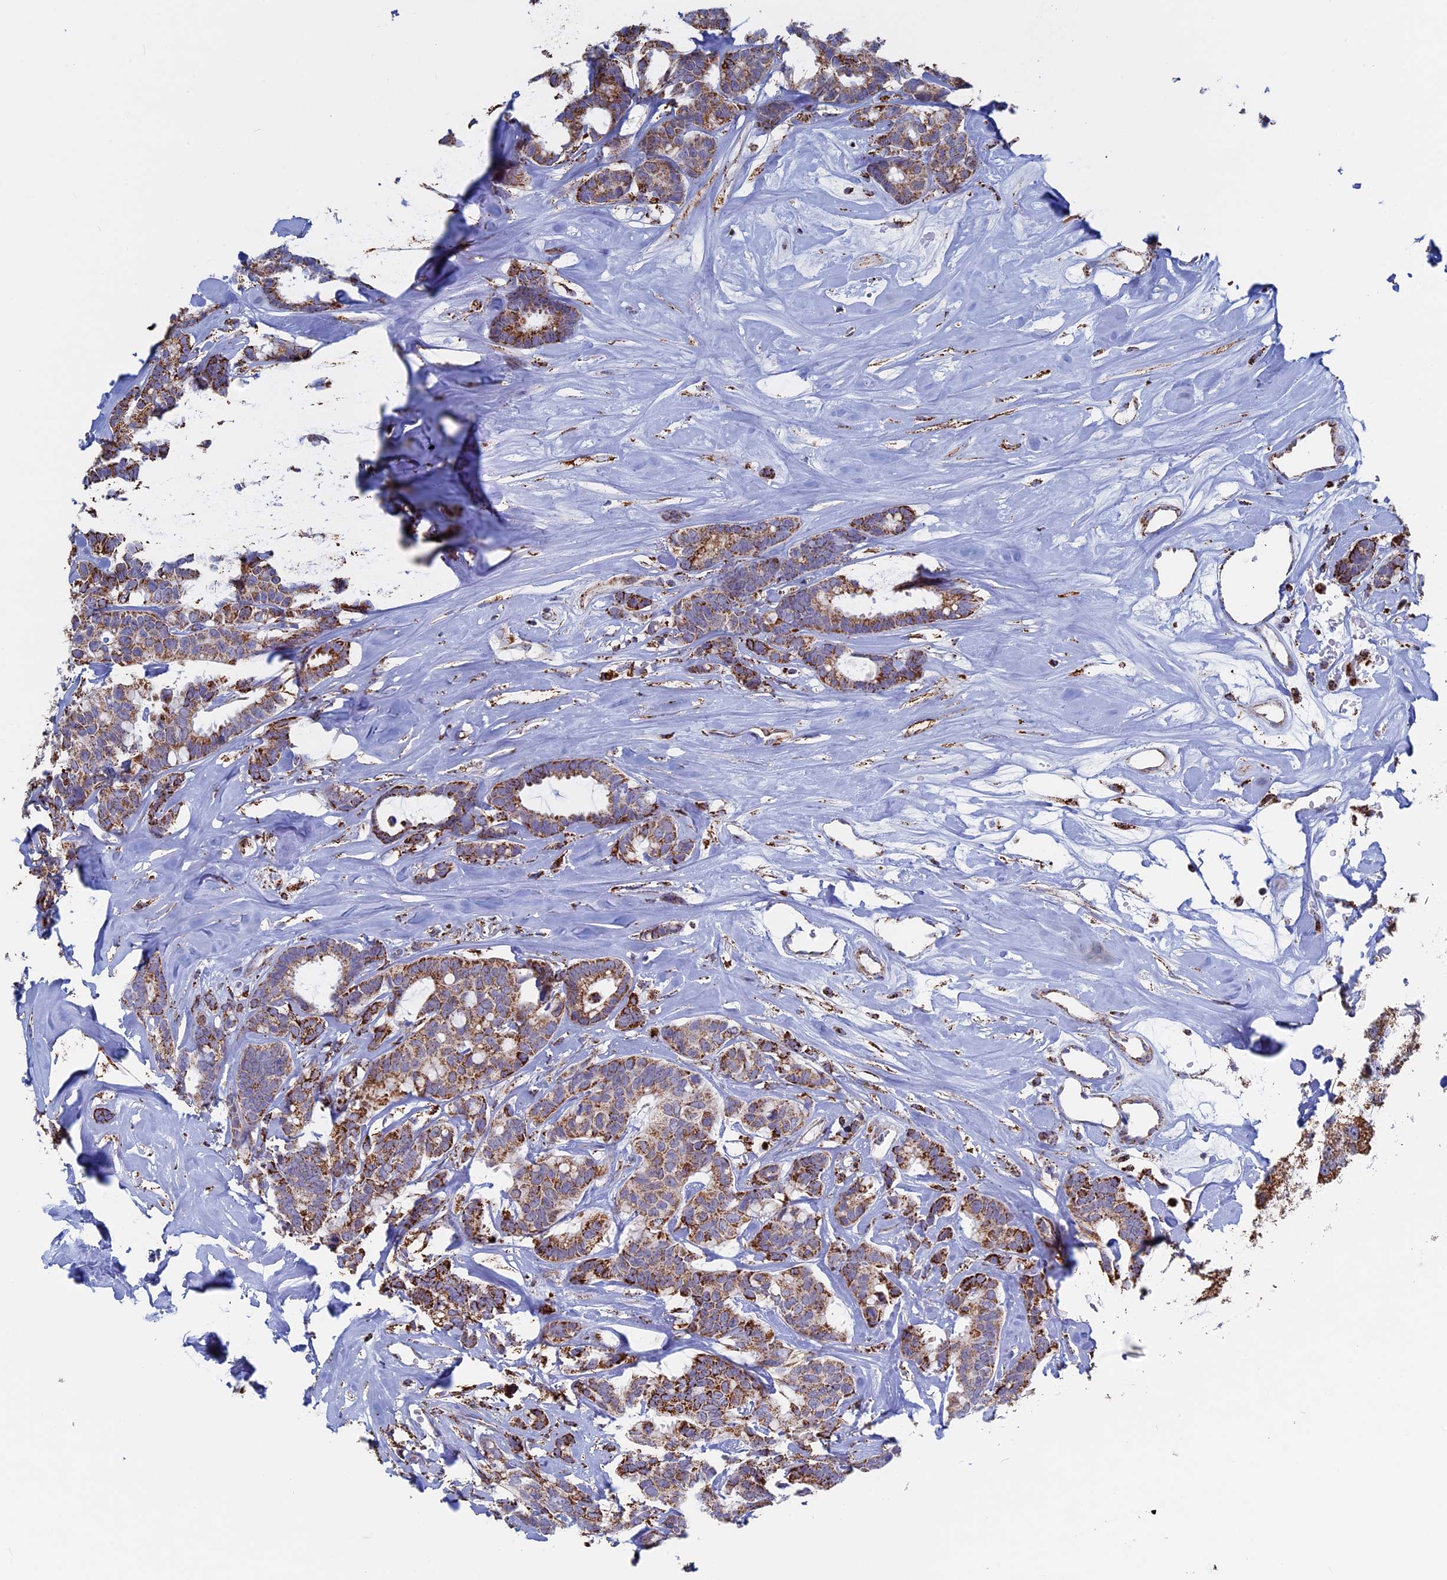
{"staining": {"intensity": "moderate", "quantity": "25%-75%", "location": "cytoplasmic/membranous"}, "tissue": "breast cancer", "cell_type": "Tumor cells", "image_type": "cancer", "snomed": [{"axis": "morphology", "description": "Duct carcinoma"}, {"axis": "topography", "description": "Breast"}], "caption": "Immunohistochemical staining of human breast cancer (intraductal carcinoma) reveals medium levels of moderate cytoplasmic/membranous positivity in about 25%-75% of tumor cells.", "gene": "SEC24D", "patient": {"sex": "female", "age": 87}}